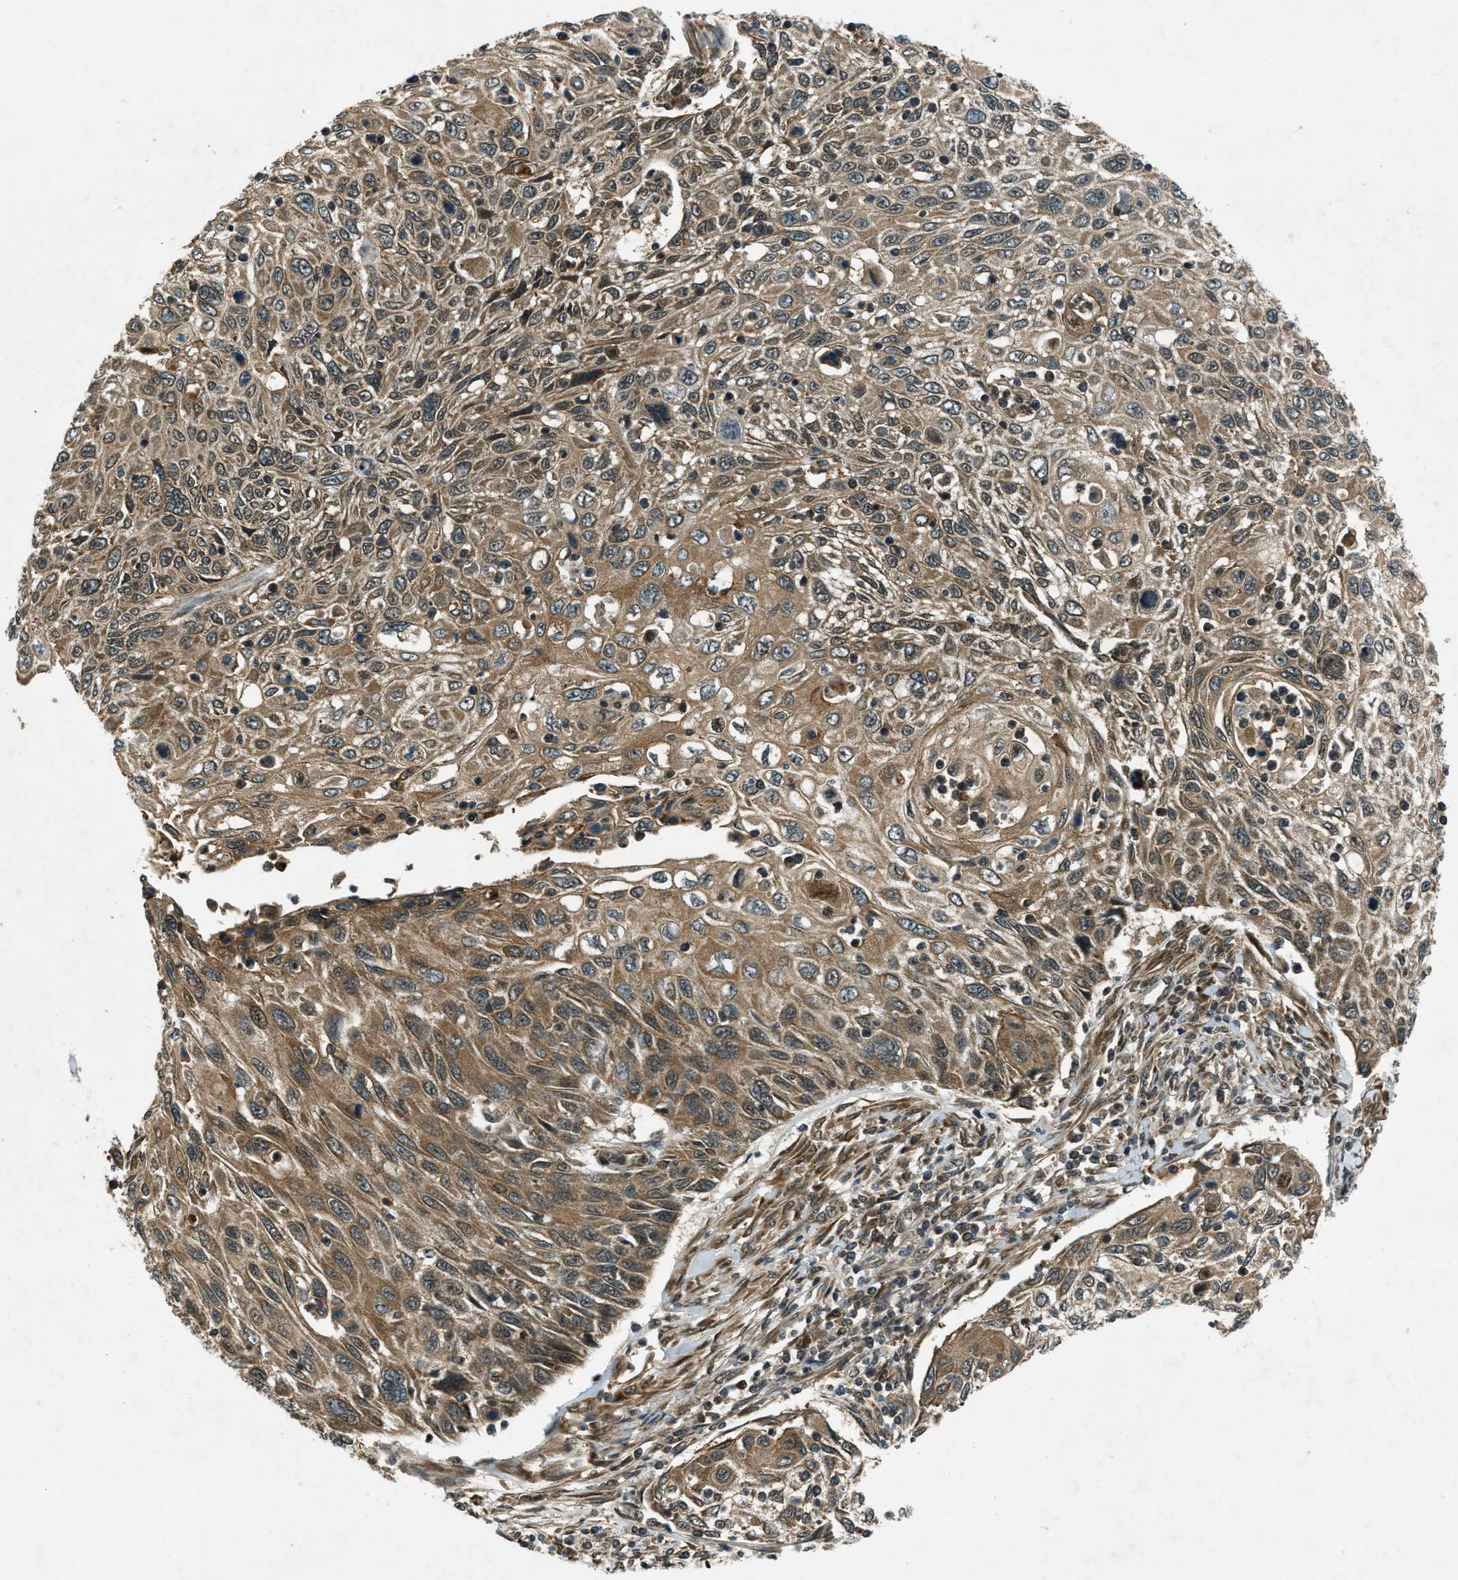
{"staining": {"intensity": "moderate", "quantity": ">75%", "location": "cytoplasmic/membranous"}, "tissue": "cervical cancer", "cell_type": "Tumor cells", "image_type": "cancer", "snomed": [{"axis": "morphology", "description": "Squamous cell carcinoma, NOS"}, {"axis": "topography", "description": "Cervix"}], "caption": "There is medium levels of moderate cytoplasmic/membranous positivity in tumor cells of squamous cell carcinoma (cervical), as demonstrated by immunohistochemical staining (brown color).", "gene": "EIF2AK3", "patient": {"sex": "female", "age": 70}}